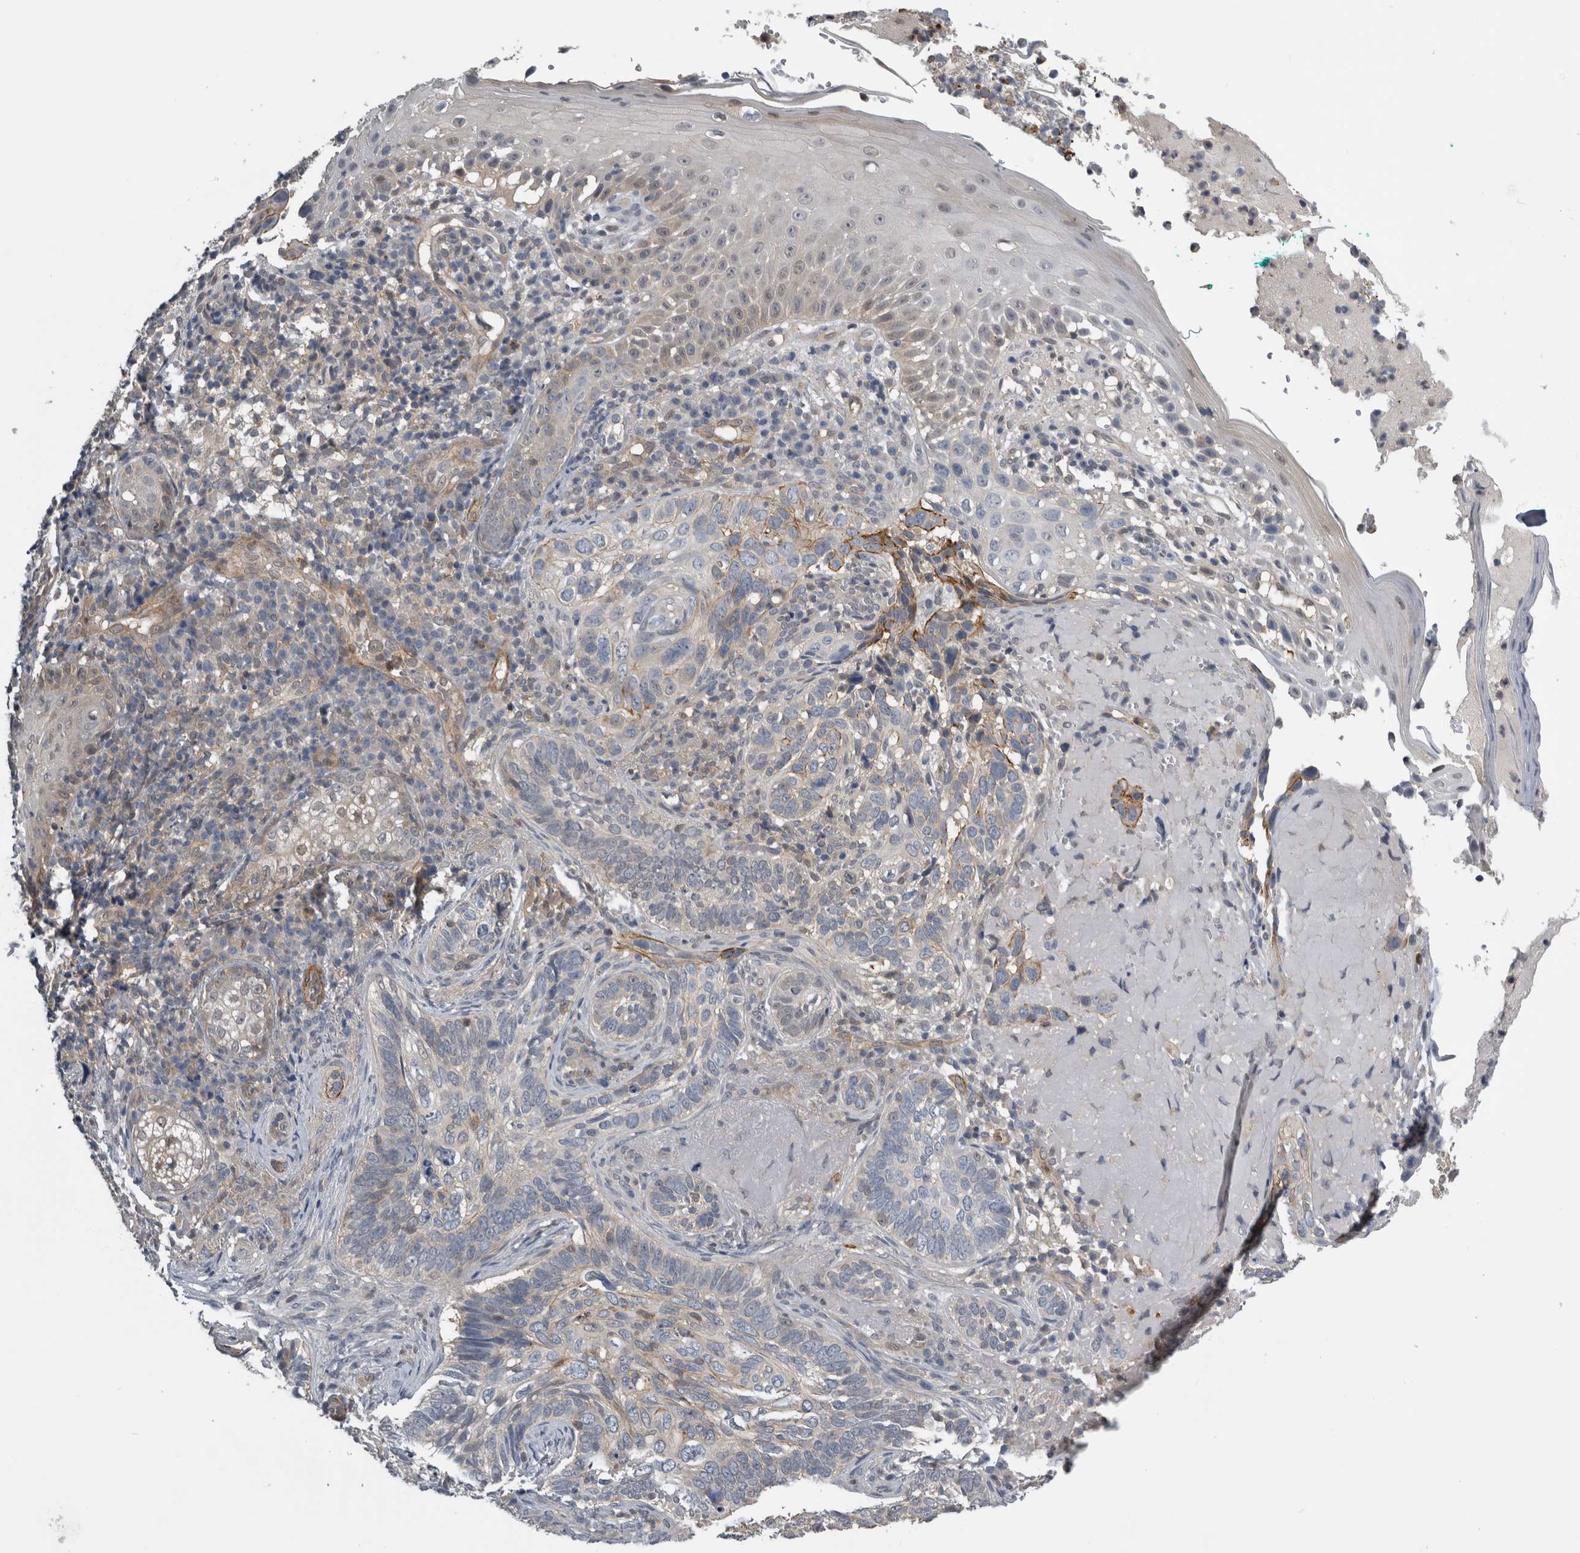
{"staining": {"intensity": "negative", "quantity": "none", "location": "none"}, "tissue": "skin cancer", "cell_type": "Tumor cells", "image_type": "cancer", "snomed": [{"axis": "morphology", "description": "Basal cell carcinoma"}, {"axis": "topography", "description": "Skin"}], "caption": "Tumor cells show no significant expression in skin cancer.", "gene": "NAPRT", "patient": {"sex": "female", "age": 89}}